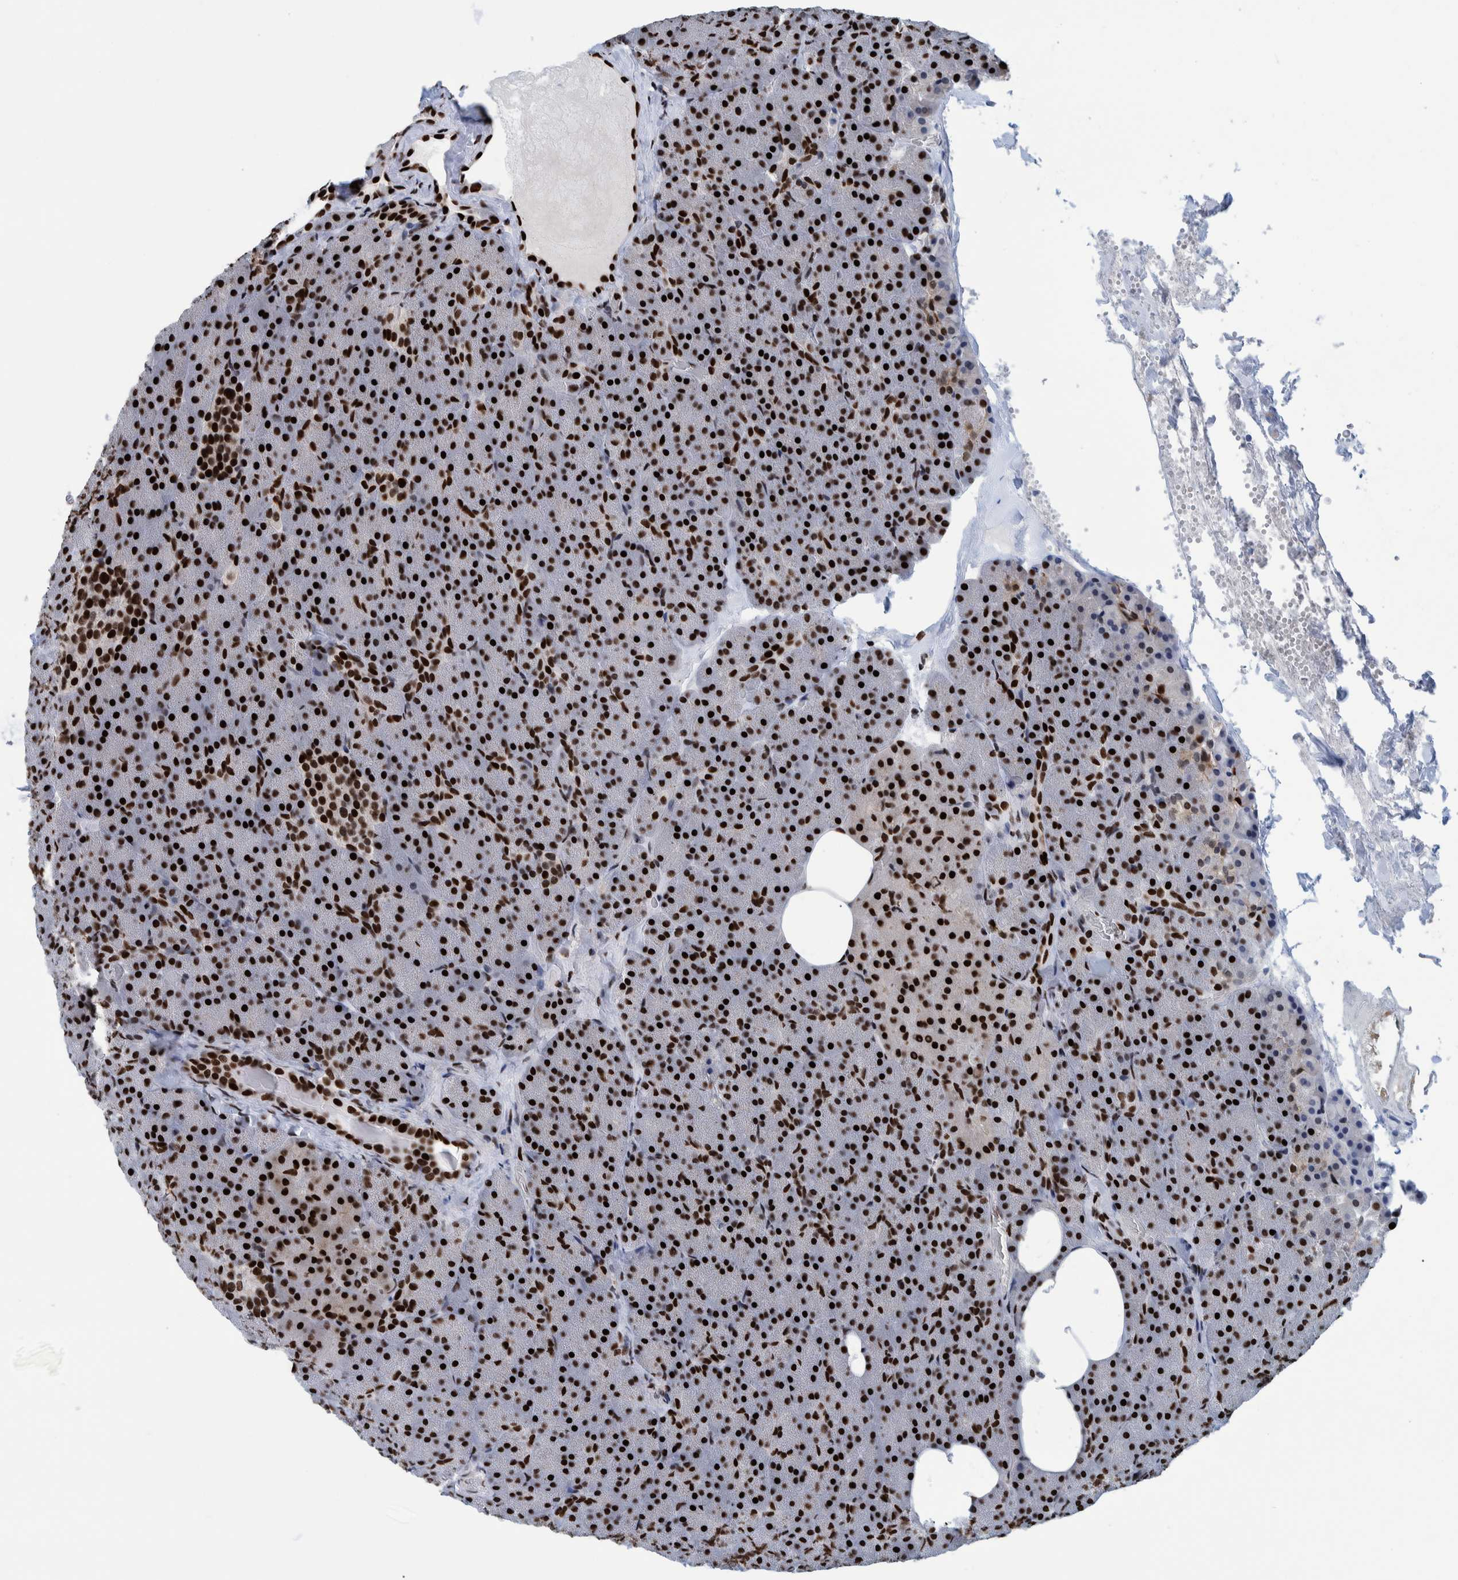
{"staining": {"intensity": "strong", "quantity": ">75%", "location": "nuclear"}, "tissue": "pancreas", "cell_type": "Exocrine glandular cells", "image_type": "normal", "snomed": [{"axis": "morphology", "description": "Normal tissue, NOS"}, {"axis": "morphology", "description": "Carcinoid, malignant, NOS"}, {"axis": "topography", "description": "Pancreas"}], "caption": "Pancreas was stained to show a protein in brown. There is high levels of strong nuclear expression in about >75% of exocrine glandular cells.", "gene": "HEATR9", "patient": {"sex": "female", "age": 35}}